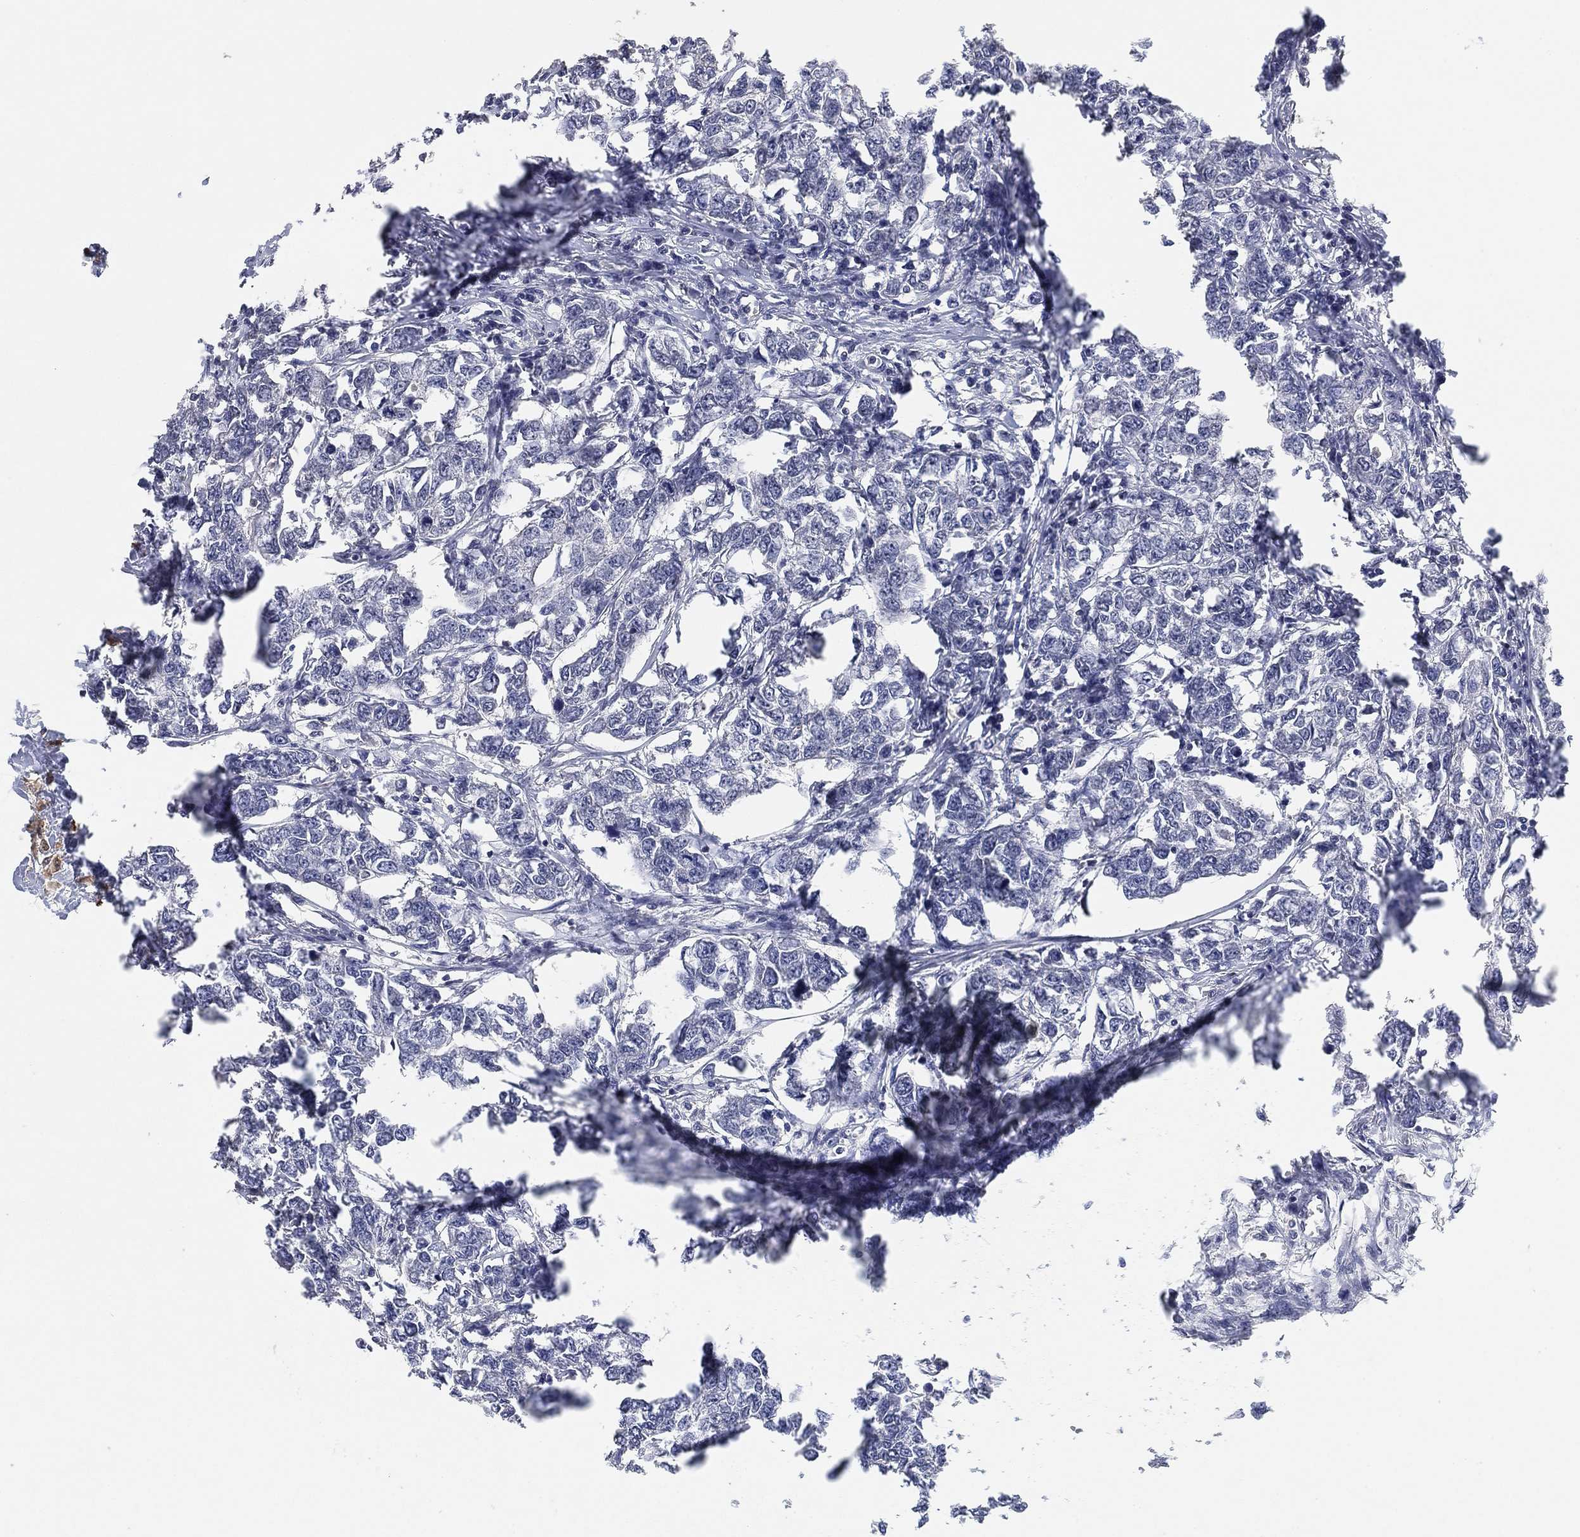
{"staining": {"intensity": "negative", "quantity": "none", "location": "none"}, "tissue": "breast cancer", "cell_type": "Tumor cells", "image_type": "cancer", "snomed": [{"axis": "morphology", "description": "Duct carcinoma"}, {"axis": "topography", "description": "Breast"}], "caption": "Invasive ductal carcinoma (breast) stained for a protein using immunohistochemistry reveals no expression tumor cells.", "gene": "CCDC43", "patient": {"sex": "female", "age": 88}}